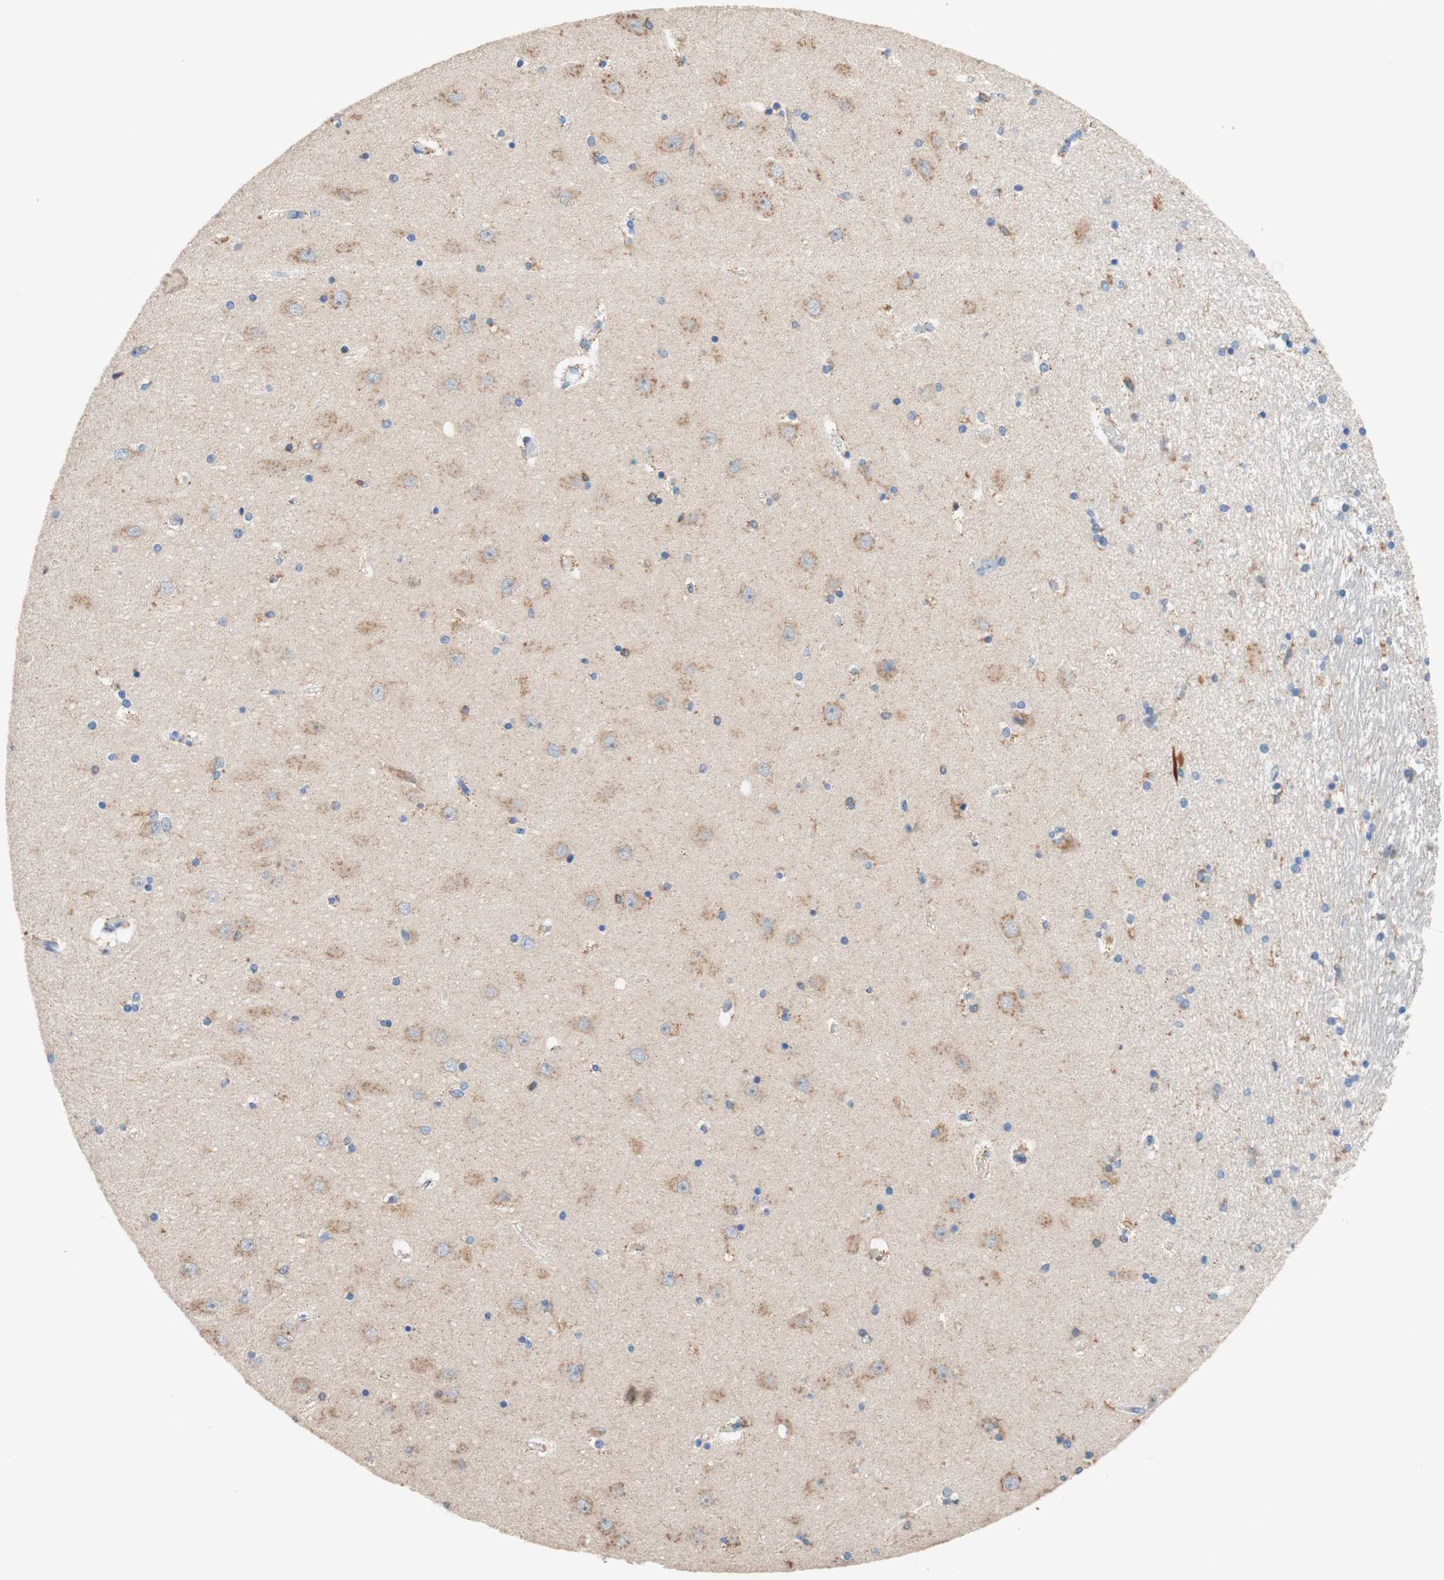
{"staining": {"intensity": "weak", "quantity": "<25%", "location": "cytoplasmic/membranous"}, "tissue": "hippocampus", "cell_type": "Glial cells", "image_type": "normal", "snomed": [{"axis": "morphology", "description": "Normal tissue, NOS"}, {"axis": "topography", "description": "Hippocampus"}], "caption": "Hippocampus was stained to show a protein in brown. There is no significant positivity in glial cells. The staining is performed using DAB brown chromogen with nuclei counter-stained in using hematoxylin.", "gene": "SPINK6", "patient": {"sex": "female", "age": 54}}